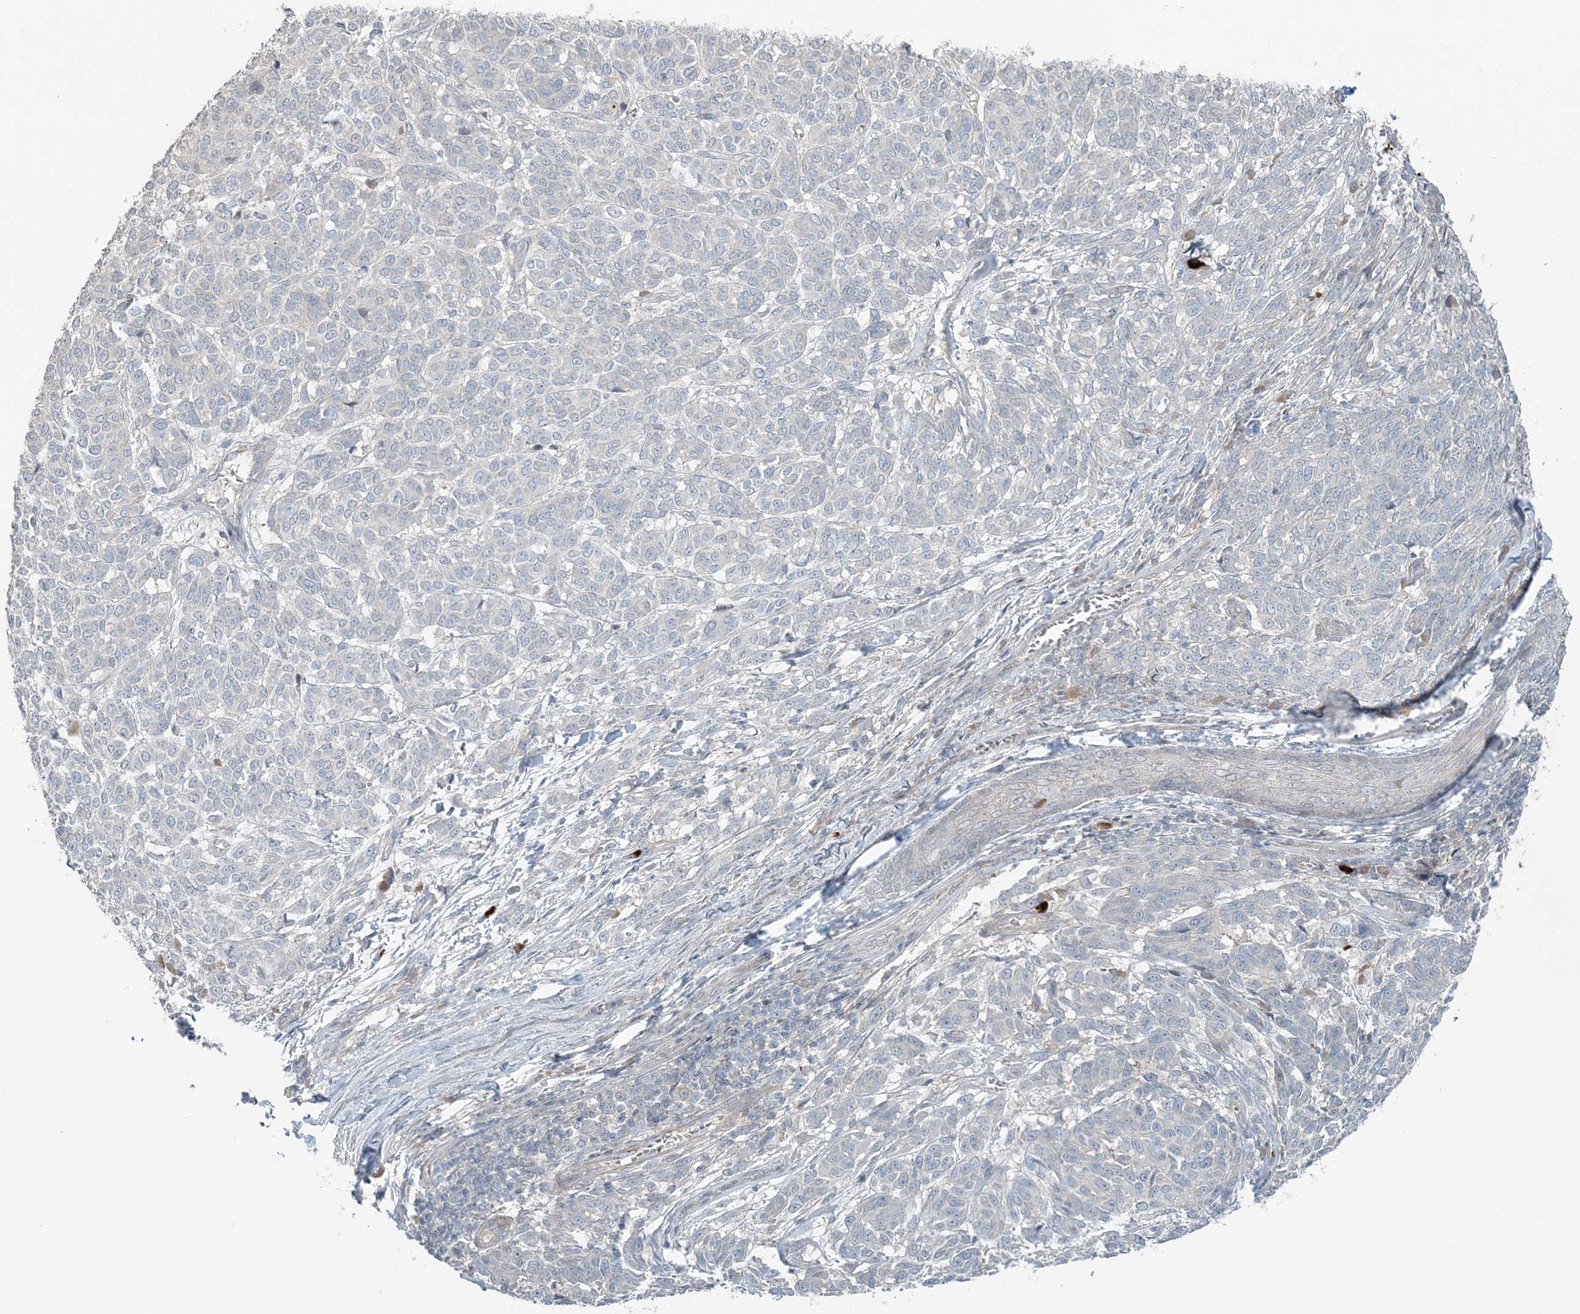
{"staining": {"intensity": "negative", "quantity": "none", "location": "none"}, "tissue": "melanoma", "cell_type": "Tumor cells", "image_type": "cancer", "snomed": [{"axis": "morphology", "description": "Malignant melanoma, NOS"}, {"axis": "topography", "description": "Skin"}], "caption": "Immunohistochemical staining of human malignant melanoma exhibits no significant positivity in tumor cells.", "gene": "SLC4A10", "patient": {"sex": "male", "age": 49}}